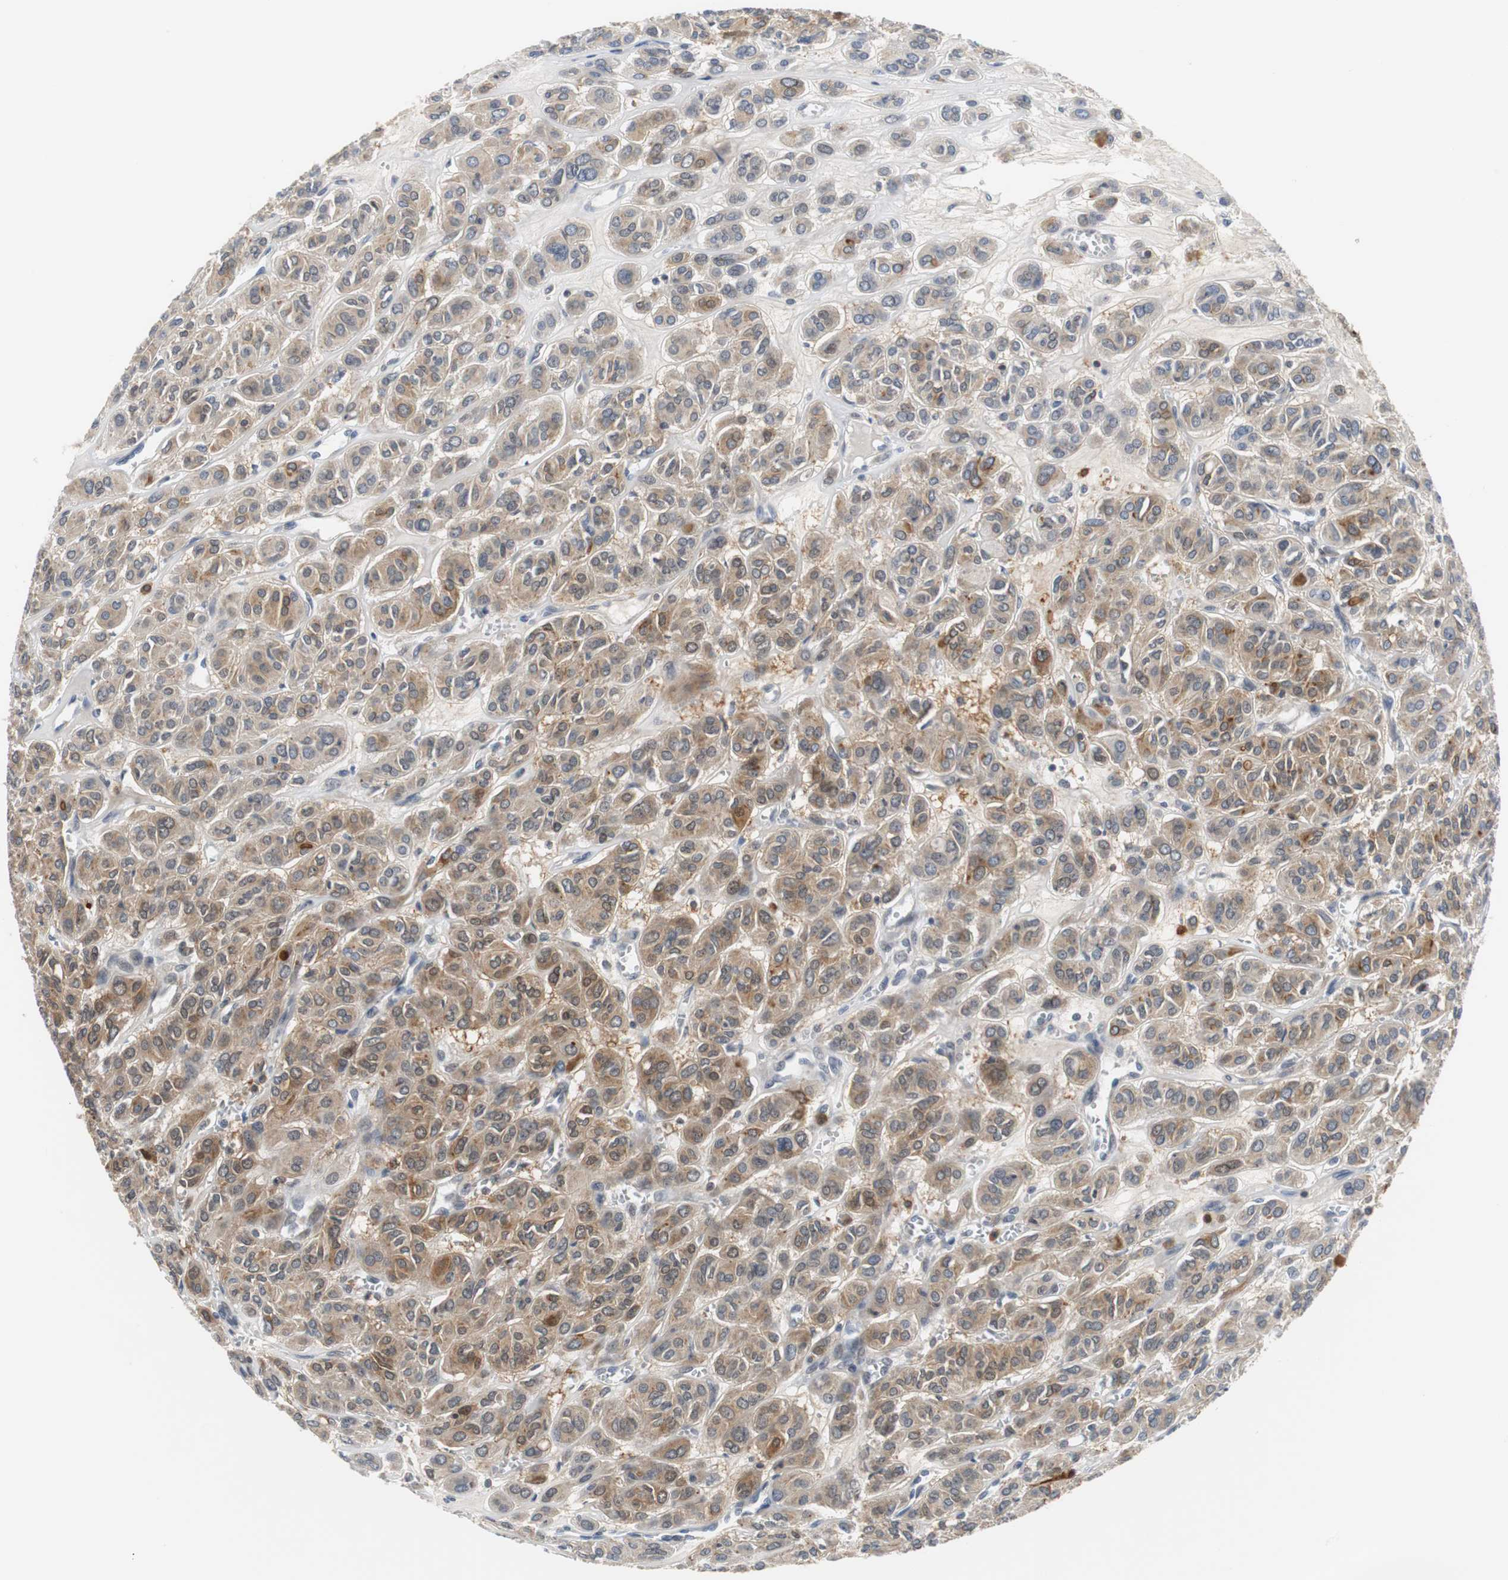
{"staining": {"intensity": "moderate", "quantity": ">75%", "location": "cytoplasmic/membranous,nuclear"}, "tissue": "thyroid cancer", "cell_type": "Tumor cells", "image_type": "cancer", "snomed": [{"axis": "morphology", "description": "Follicular adenoma carcinoma, NOS"}, {"axis": "topography", "description": "Thyroid gland"}], "caption": "Thyroid cancer stained for a protein (brown) exhibits moderate cytoplasmic/membranous and nuclear positive positivity in approximately >75% of tumor cells.", "gene": "SIRT1", "patient": {"sex": "female", "age": 71}}